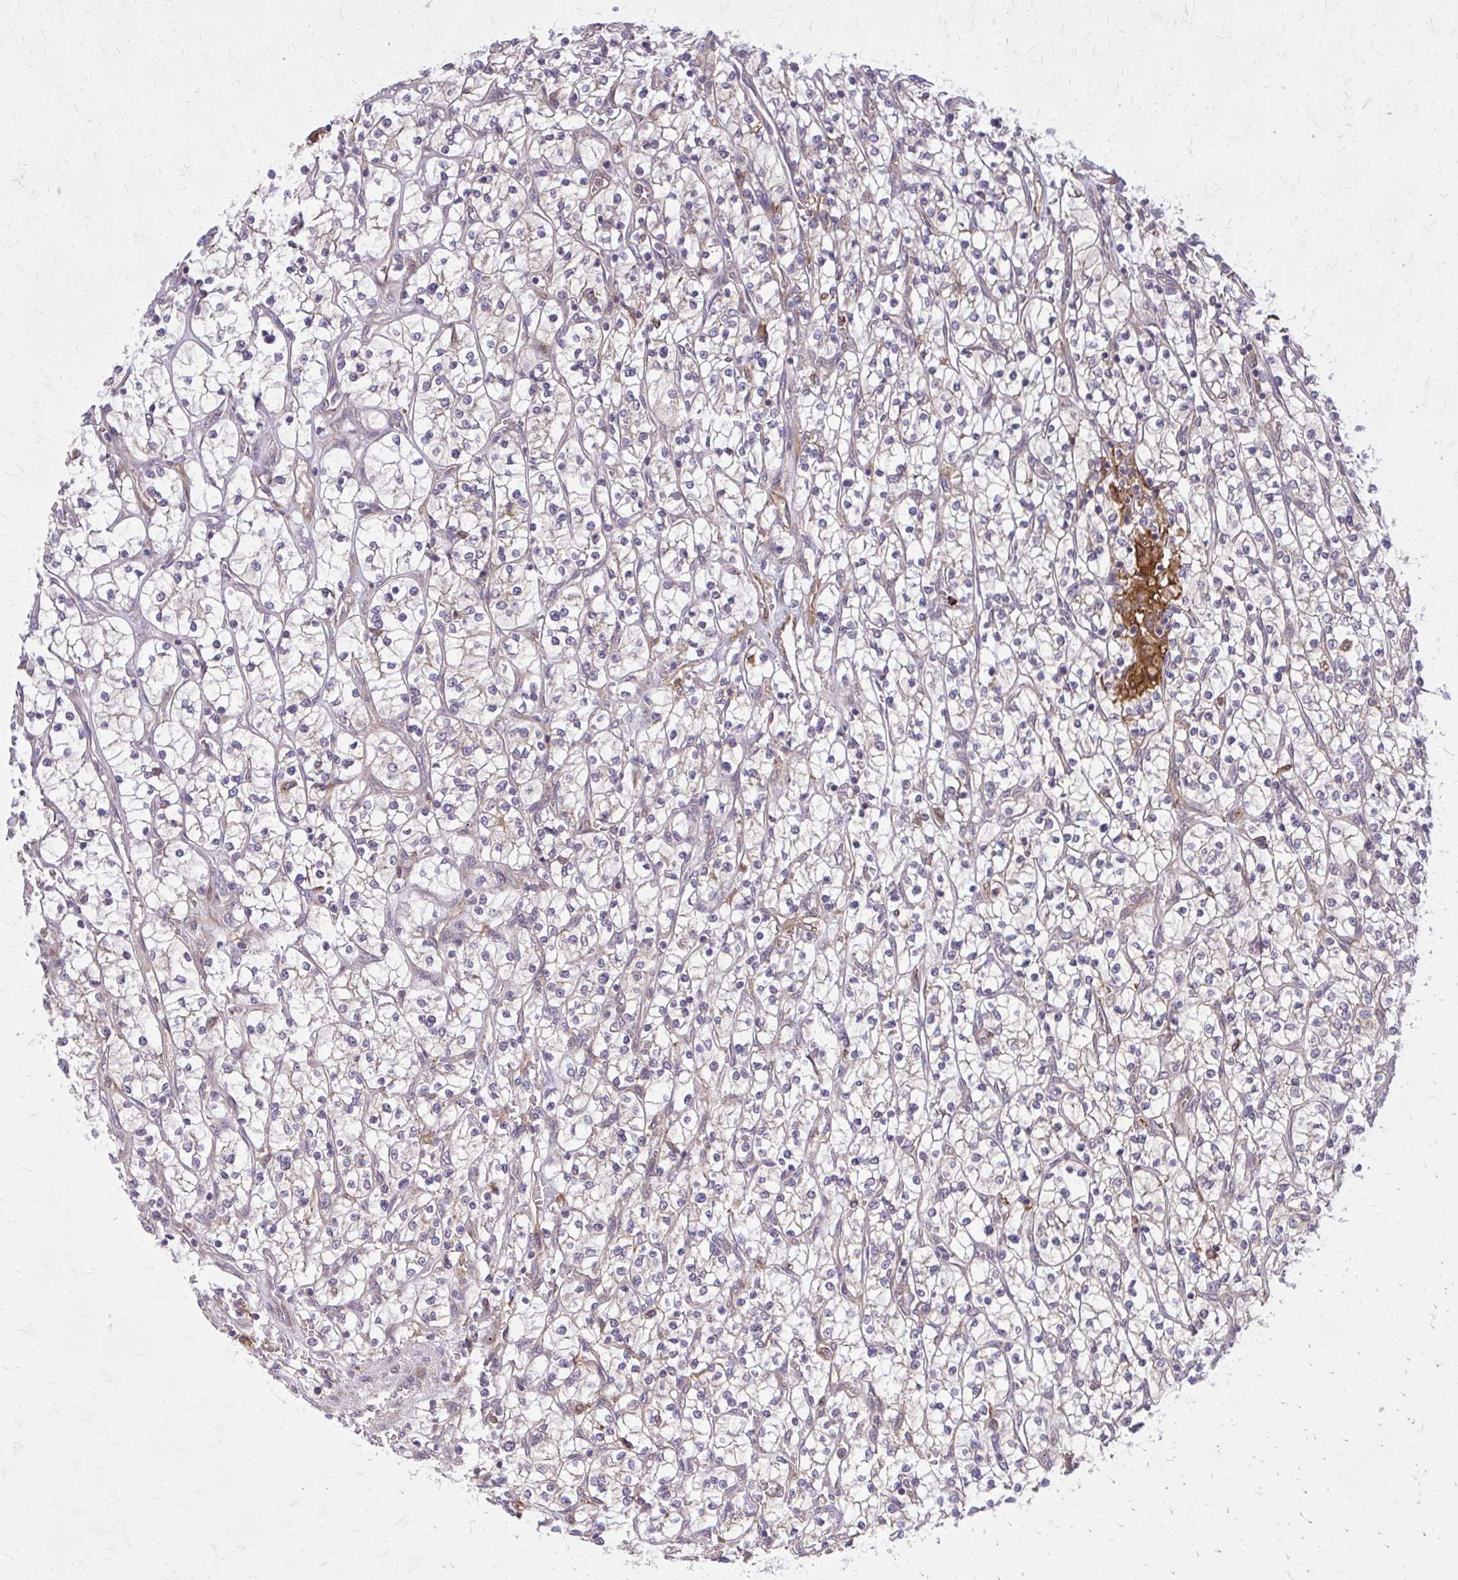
{"staining": {"intensity": "negative", "quantity": "none", "location": "none"}, "tissue": "renal cancer", "cell_type": "Tumor cells", "image_type": "cancer", "snomed": [{"axis": "morphology", "description": "Adenocarcinoma, NOS"}, {"axis": "topography", "description": "Kidney"}], "caption": "The micrograph reveals no staining of tumor cells in adenocarcinoma (renal).", "gene": "OXNAD1", "patient": {"sex": "female", "age": 64}}